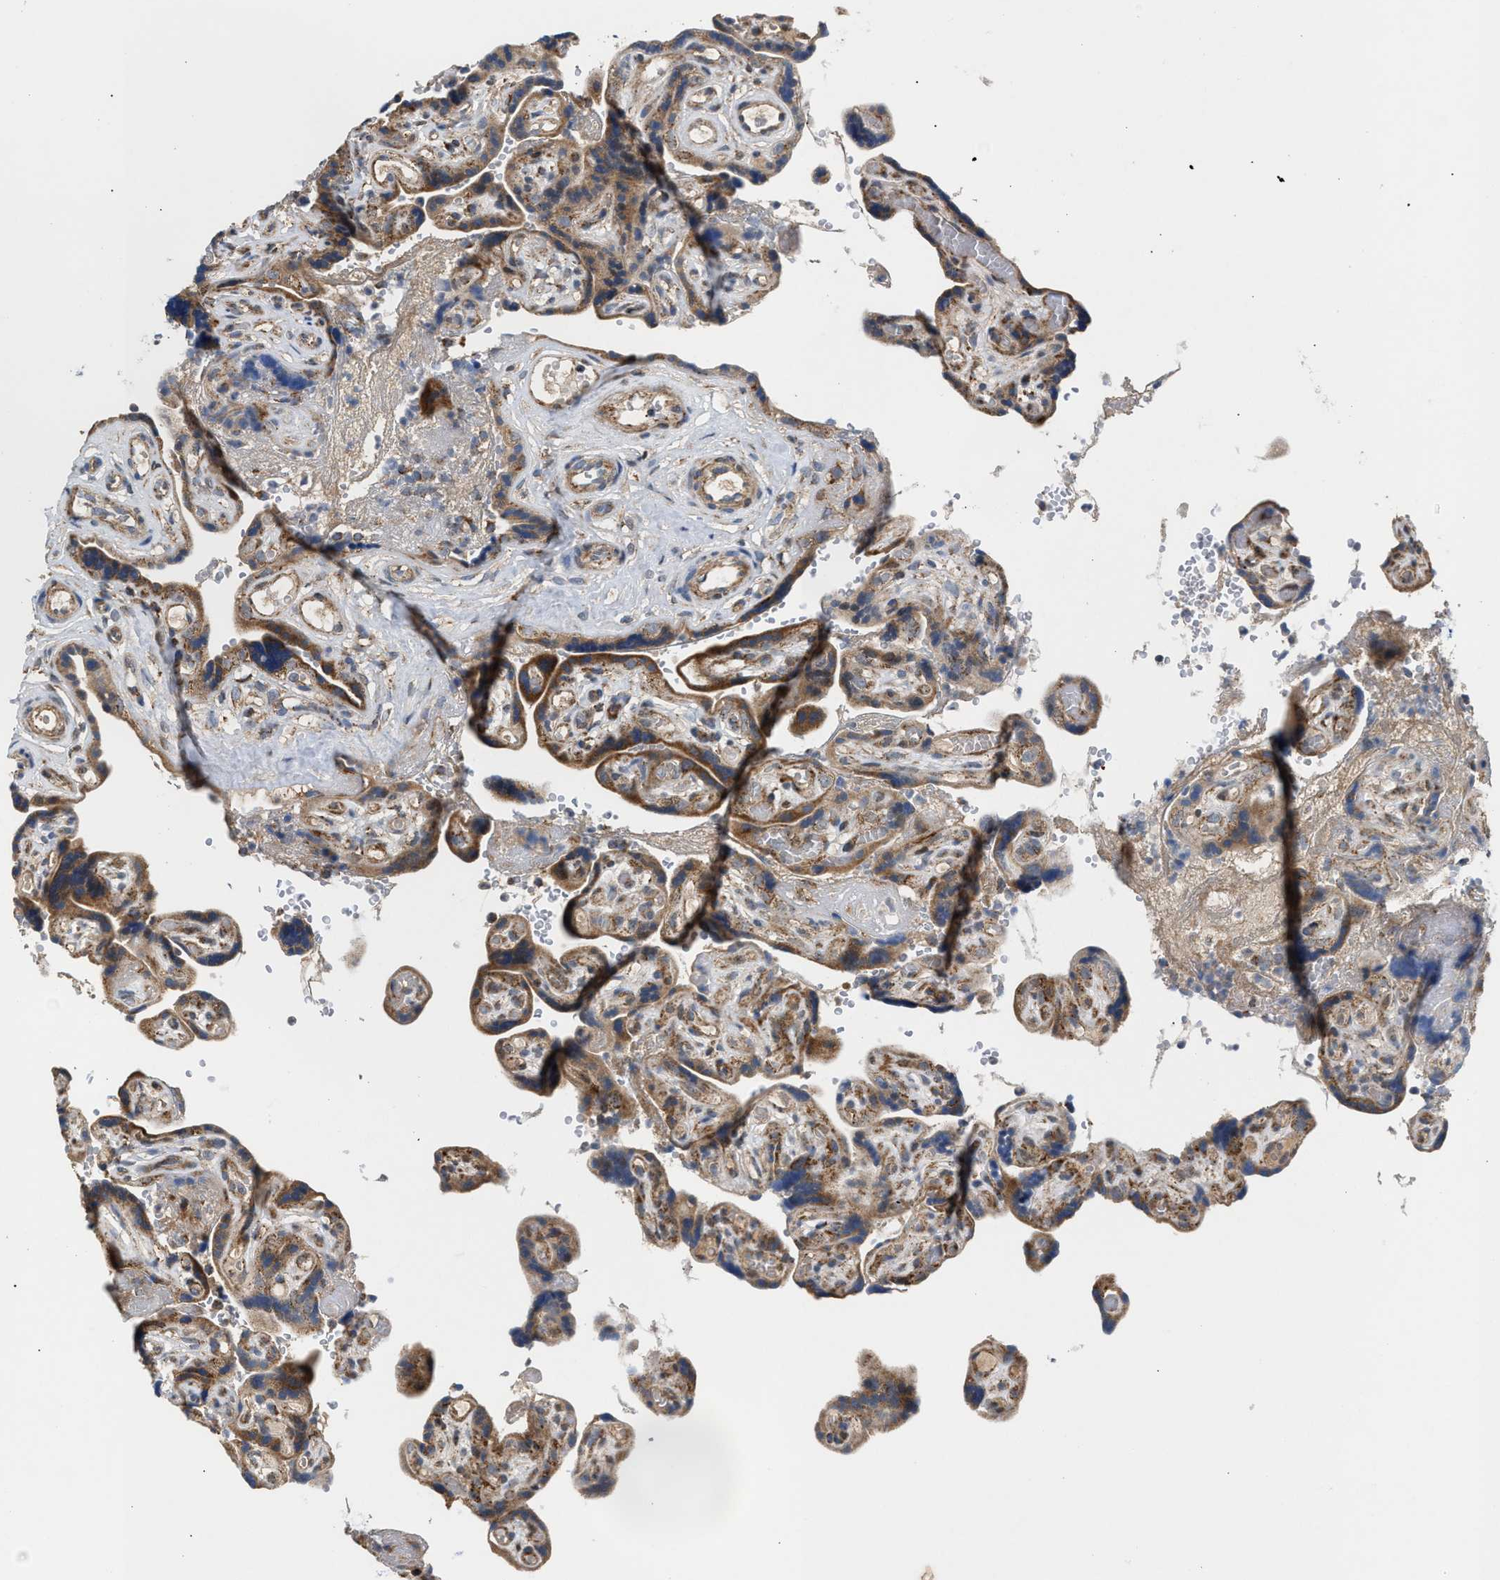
{"staining": {"intensity": "weak", "quantity": ">75%", "location": "cytoplasmic/membranous"}, "tissue": "placenta", "cell_type": "Decidual cells", "image_type": "normal", "snomed": [{"axis": "morphology", "description": "Normal tissue, NOS"}, {"axis": "topography", "description": "Placenta"}], "caption": "A micrograph of placenta stained for a protein exhibits weak cytoplasmic/membranous brown staining in decidual cells.", "gene": "TACO1", "patient": {"sex": "female", "age": 30}}